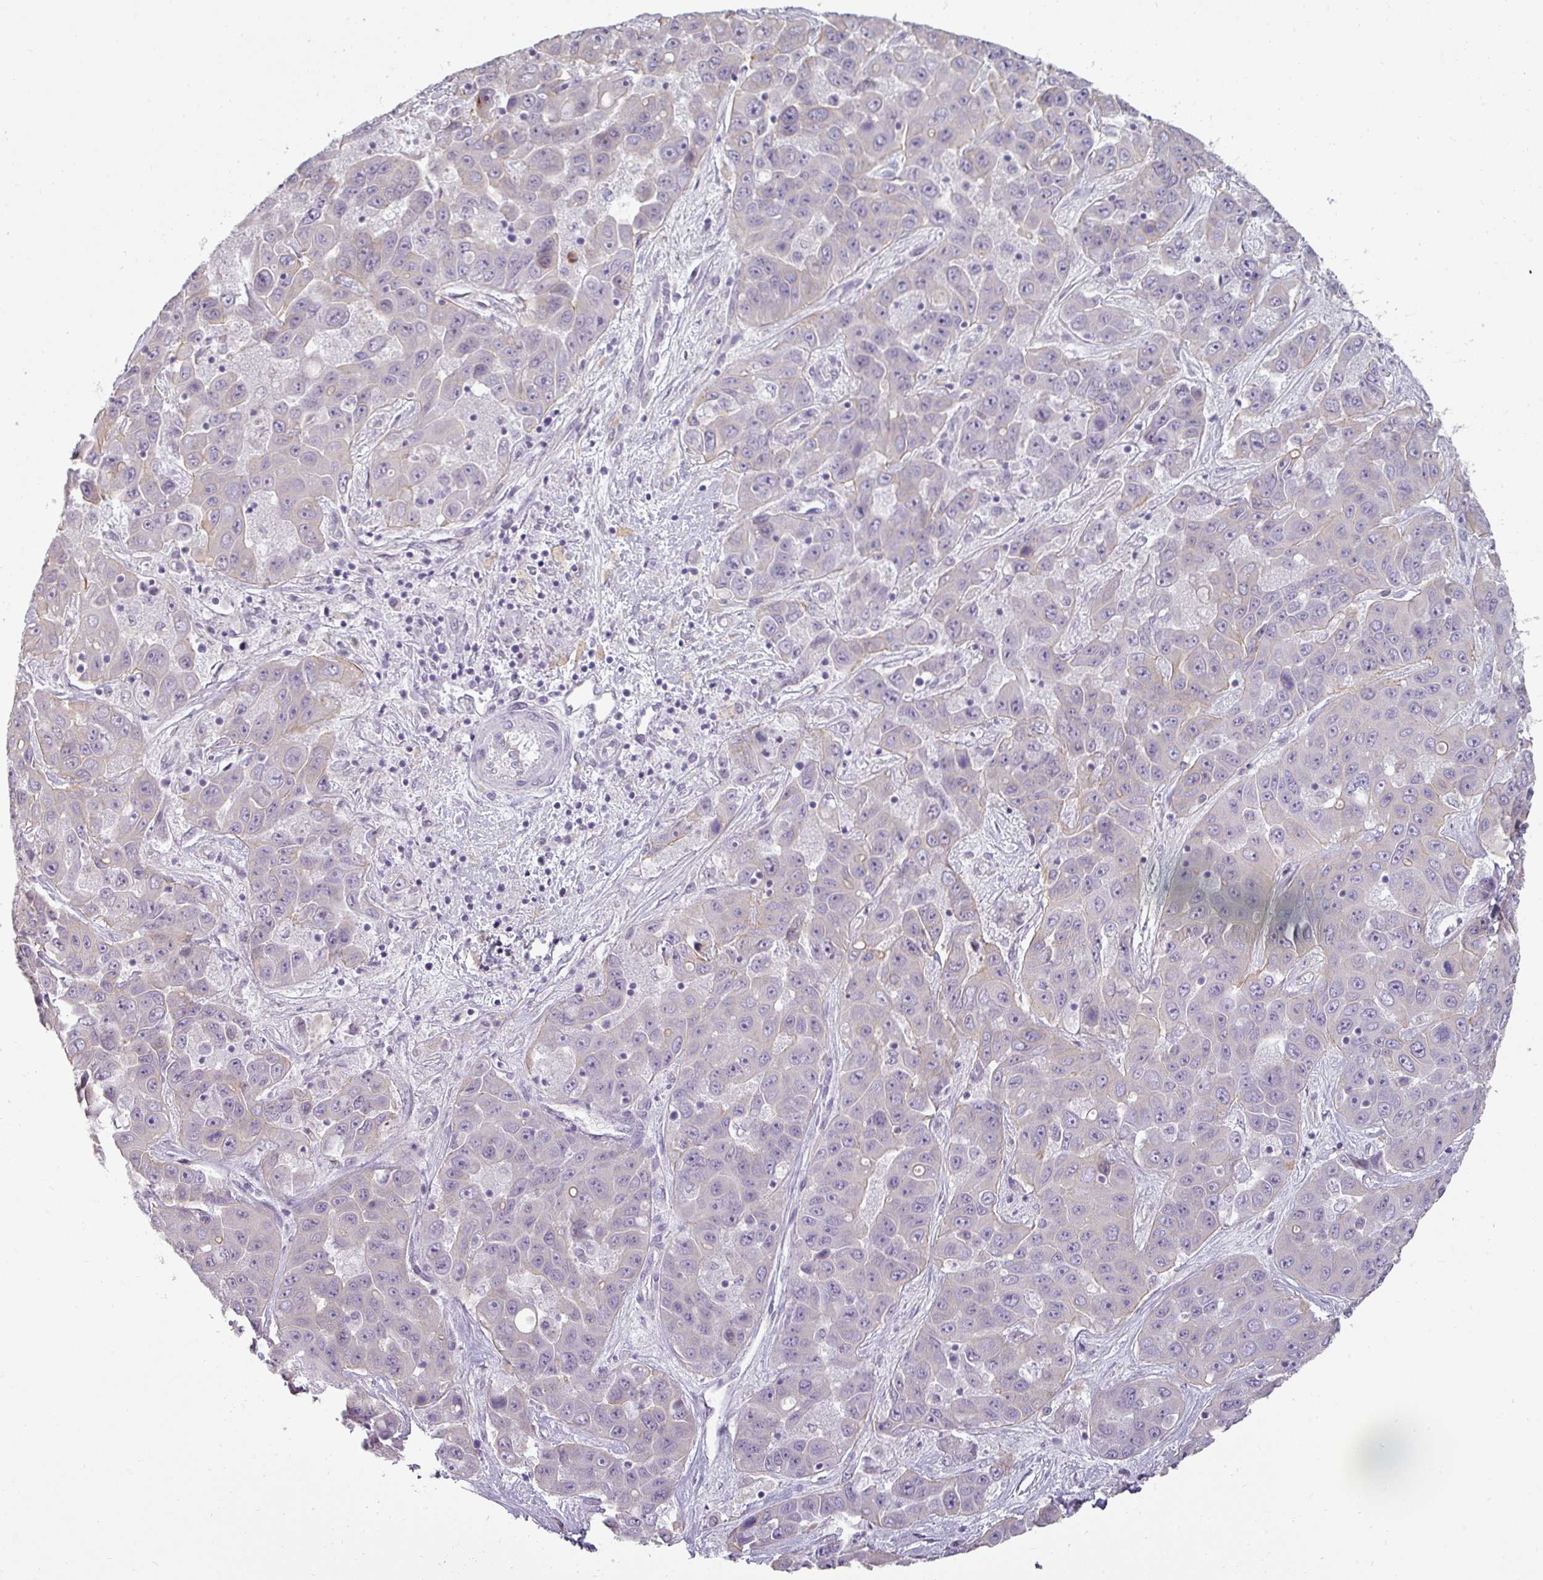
{"staining": {"intensity": "negative", "quantity": "none", "location": "none"}, "tissue": "liver cancer", "cell_type": "Tumor cells", "image_type": "cancer", "snomed": [{"axis": "morphology", "description": "Cholangiocarcinoma"}, {"axis": "topography", "description": "Liver"}], "caption": "Immunohistochemistry (IHC) photomicrograph of liver cancer (cholangiocarcinoma) stained for a protein (brown), which shows no staining in tumor cells.", "gene": "ASB1", "patient": {"sex": "female", "age": 52}}